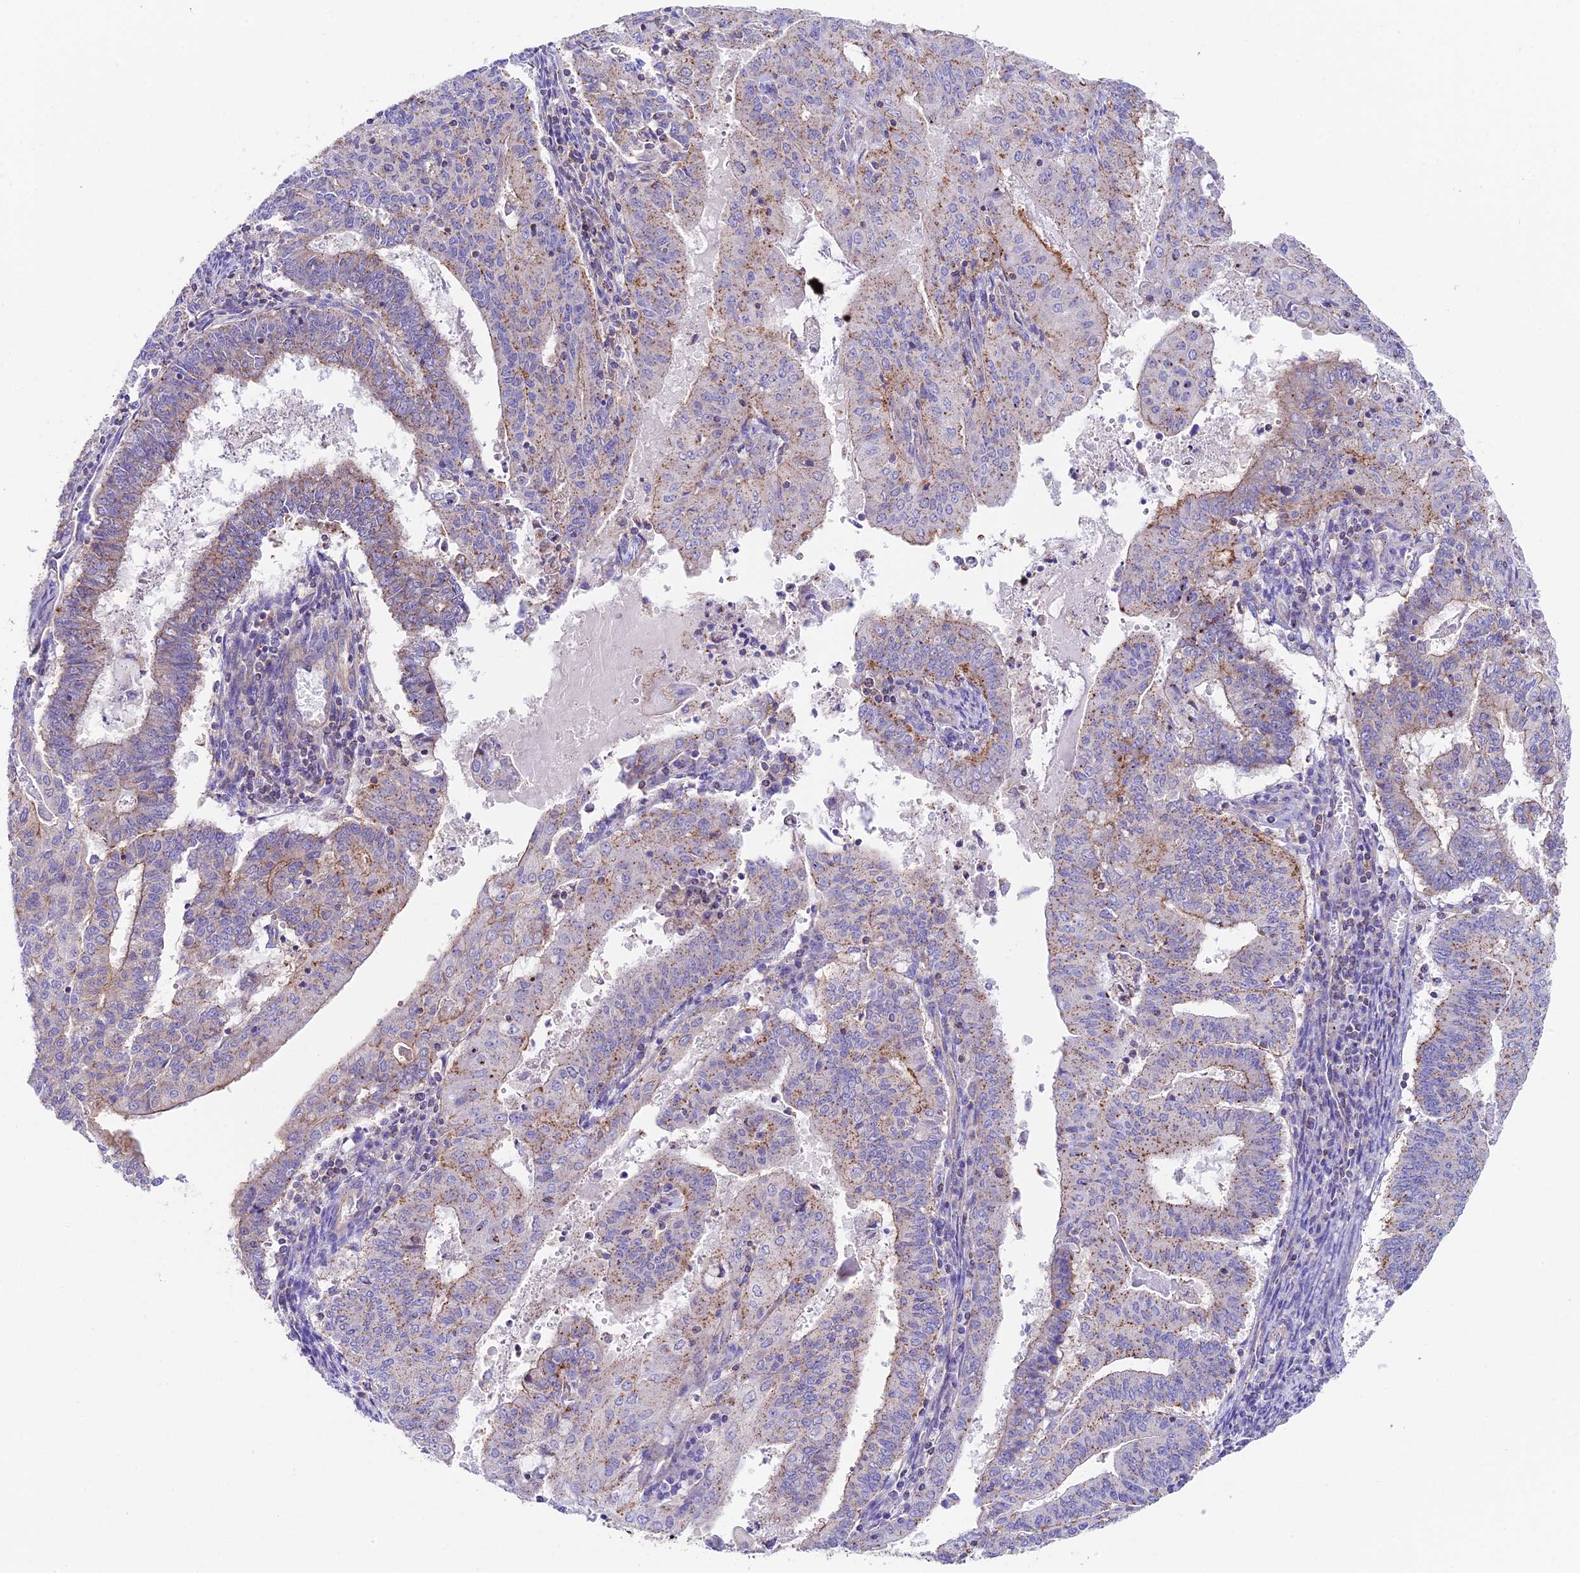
{"staining": {"intensity": "moderate", "quantity": "25%-75%", "location": "cytoplasmic/membranous"}, "tissue": "endometrial cancer", "cell_type": "Tumor cells", "image_type": "cancer", "snomed": [{"axis": "morphology", "description": "Adenocarcinoma, NOS"}, {"axis": "topography", "description": "Endometrium"}], "caption": "Approximately 25%-75% of tumor cells in endometrial cancer show moderate cytoplasmic/membranous protein expression as visualized by brown immunohistochemical staining.", "gene": "QRFP", "patient": {"sex": "female", "age": 59}}